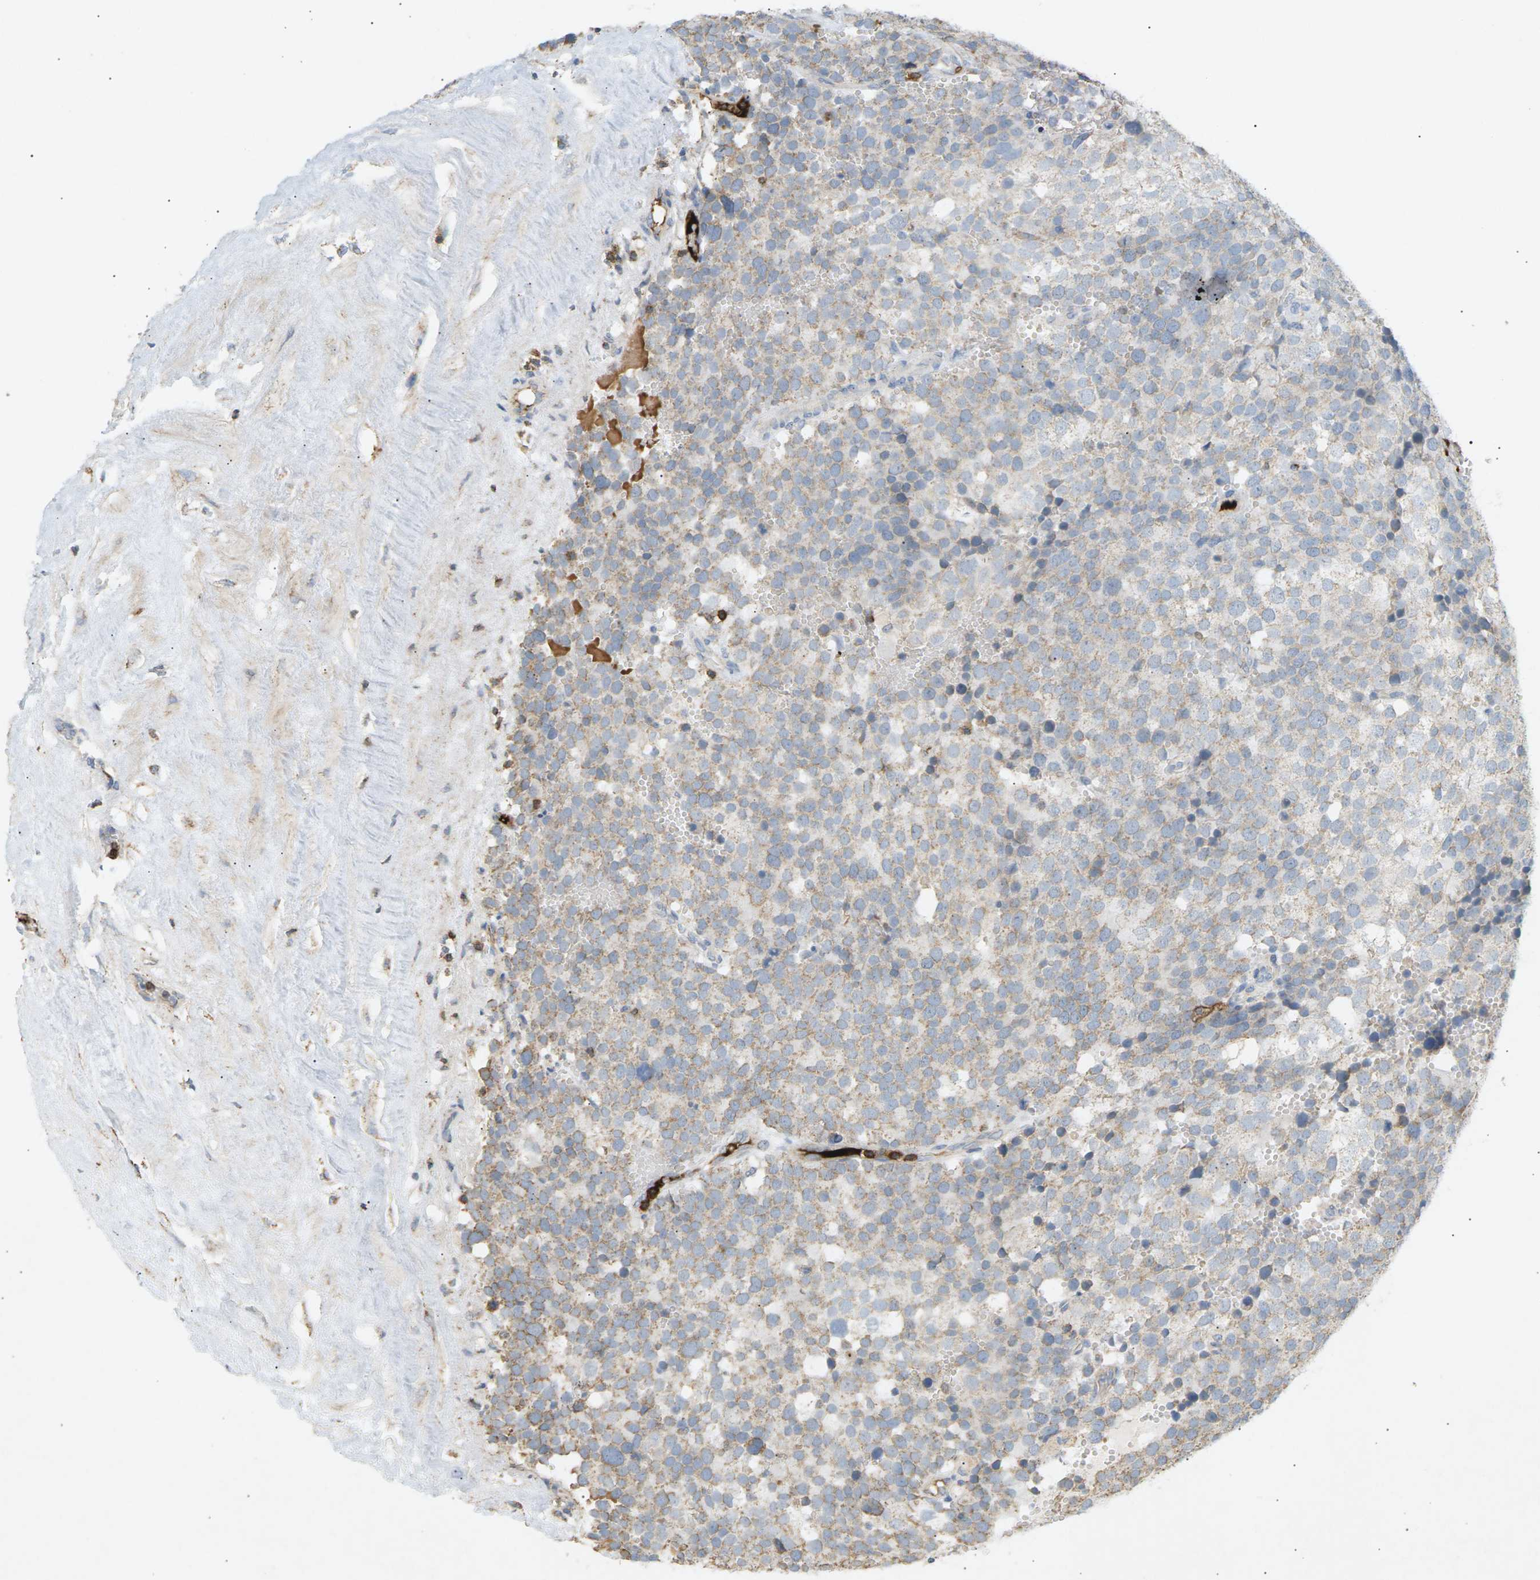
{"staining": {"intensity": "weak", "quantity": "25%-75%", "location": "cytoplasmic/membranous"}, "tissue": "testis cancer", "cell_type": "Tumor cells", "image_type": "cancer", "snomed": [{"axis": "morphology", "description": "Seminoma, NOS"}, {"axis": "topography", "description": "Testis"}], "caption": "High-magnification brightfield microscopy of testis cancer (seminoma) stained with DAB (brown) and counterstained with hematoxylin (blue). tumor cells exhibit weak cytoplasmic/membranous staining is identified in about25%-75% of cells. (DAB = brown stain, brightfield microscopy at high magnification).", "gene": "LIME1", "patient": {"sex": "male", "age": 71}}